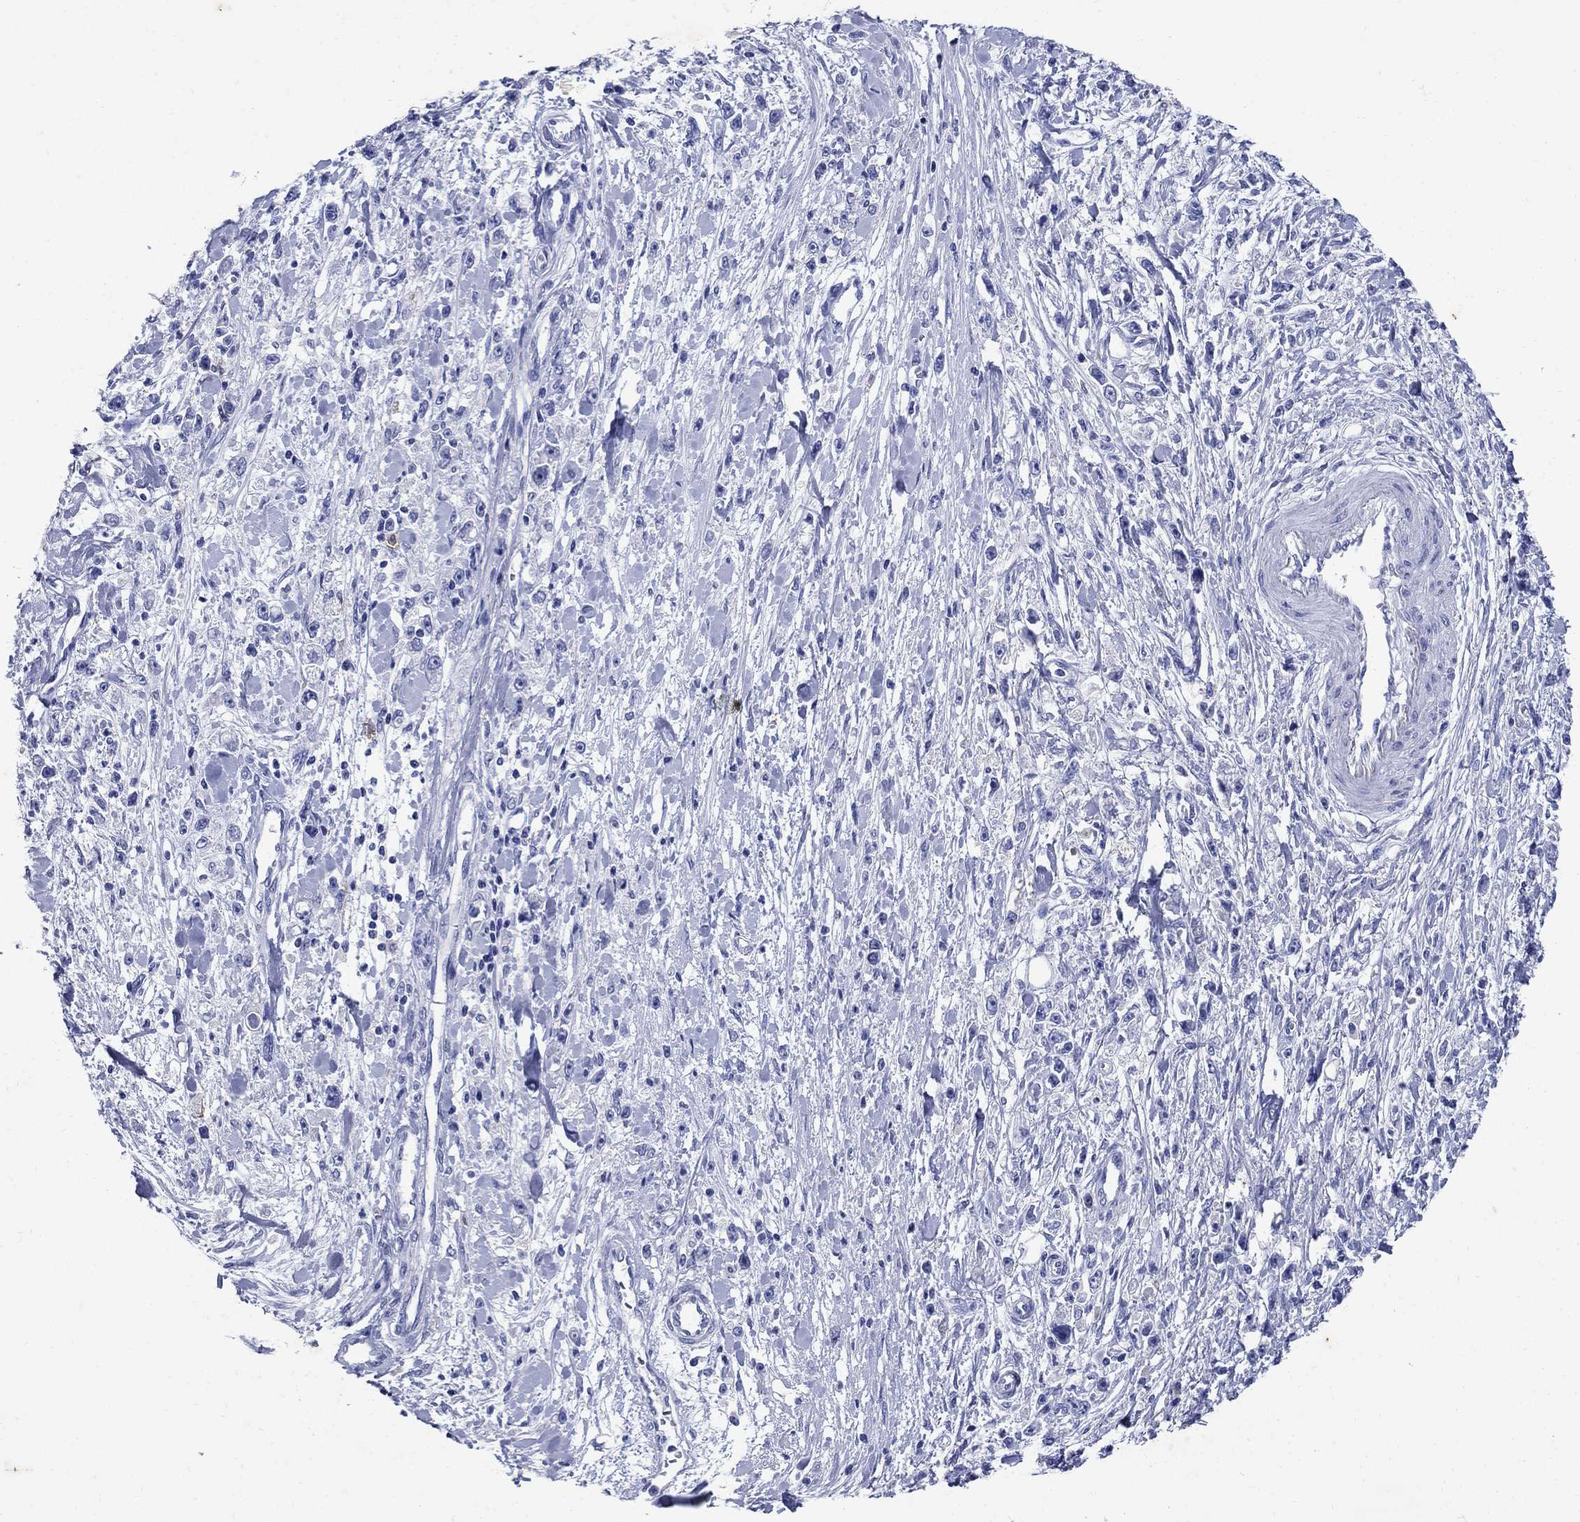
{"staining": {"intensity": "negative", "quantity": "none", "location": "none"}, "tissue": "stomach cancer", "cell_type": "Tumor cells", "image_type": "cancer", "snomed": [{"axis": "morphology", "description": "Adenocarcinoma, NOS"}, {"axis": "topography", "description": "Stomach"}], "caption": "Immunohistochemistry (IHC) photomicrograph of neoplastic tissue: stomach cancer stained with DAB exhibits no significant protein positivity in tumor cells. (DAB immunohistochemistry visualized using brightfield microscopy, high magnification).", "gene": "CD1A", "patient": {"sex": "female", "age": 59}}